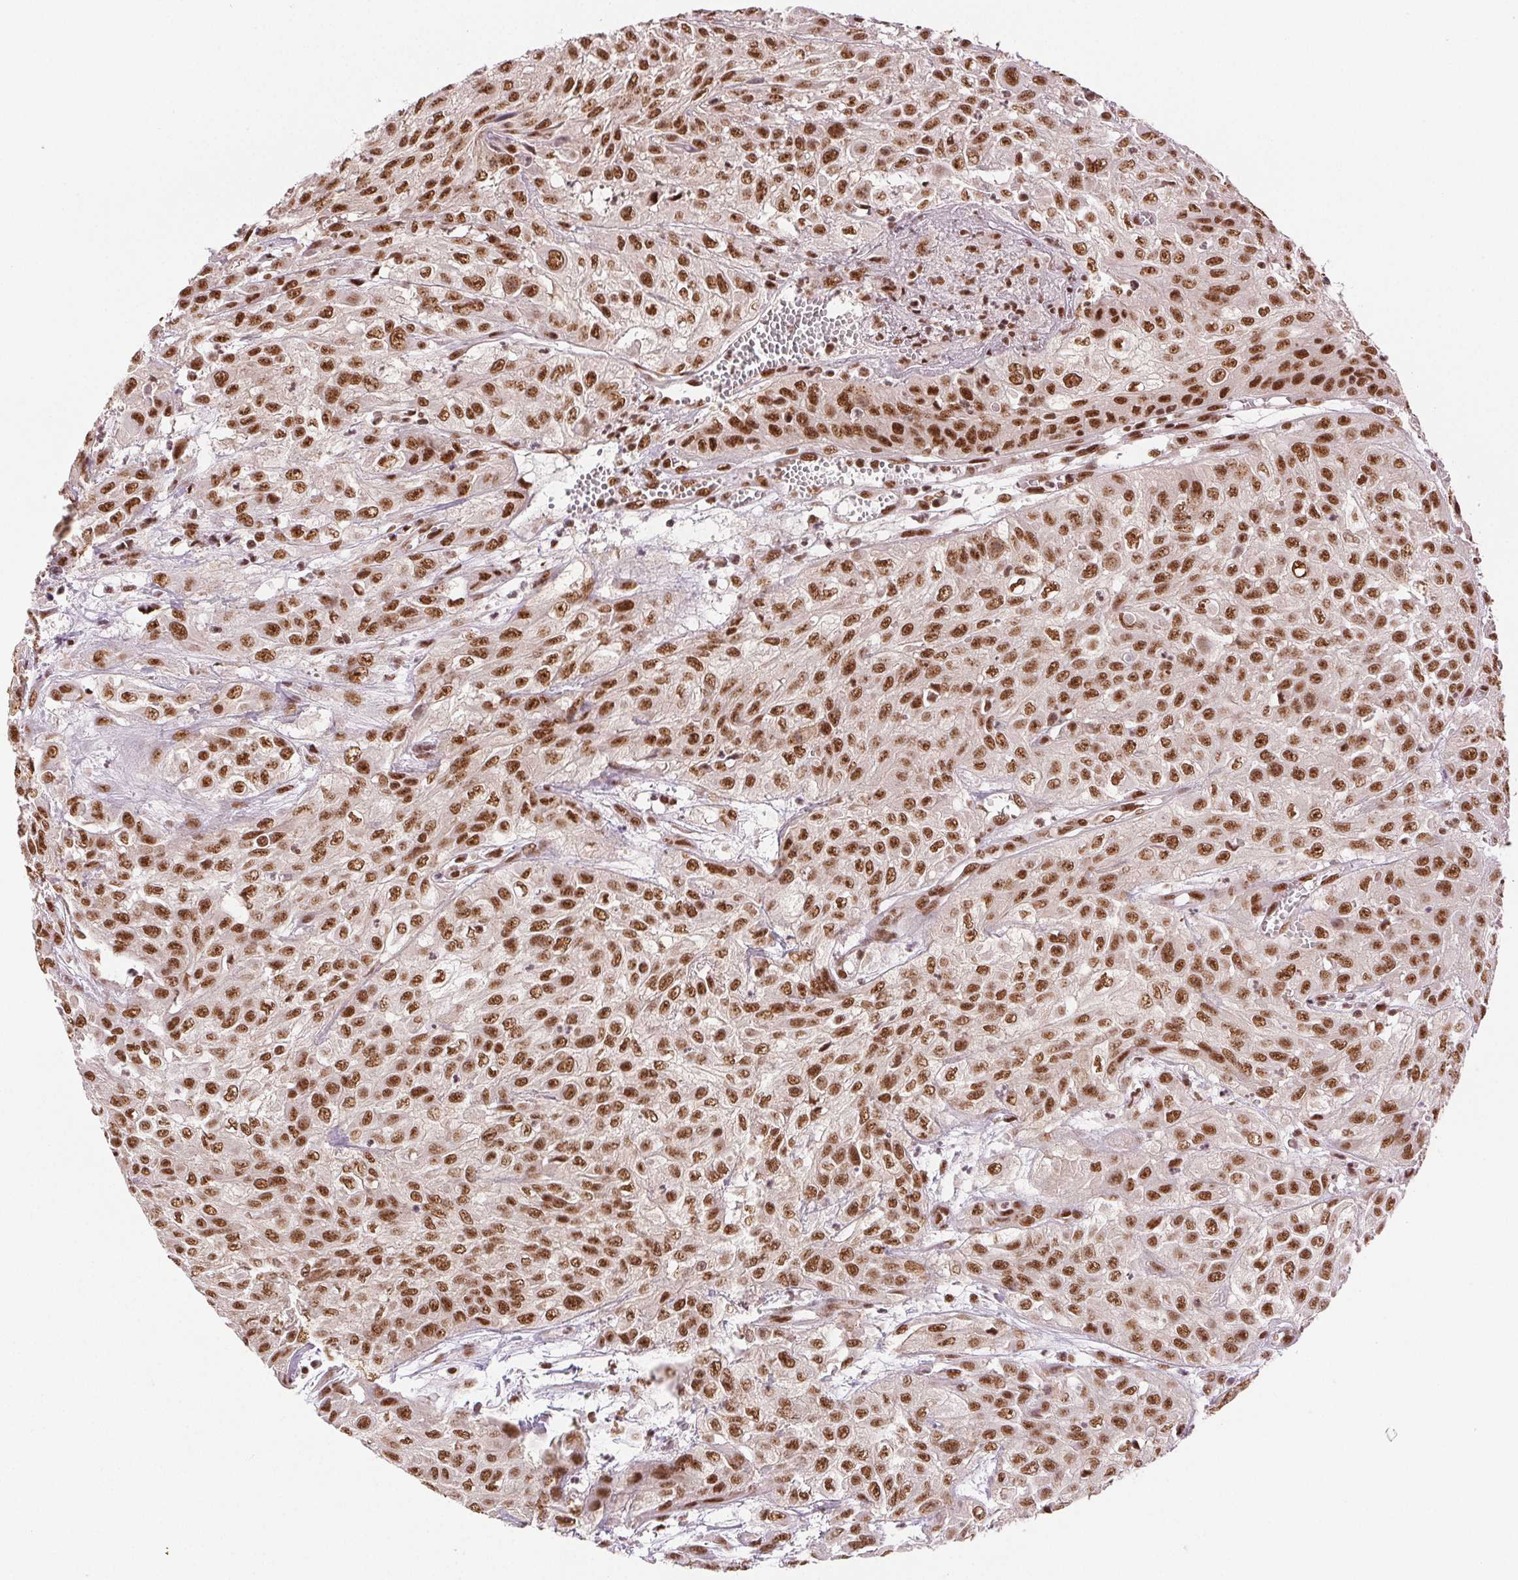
{"staining": {"intensity": "moderate", "quantity": ">75%", "location": "nuclear"}, "tissue": "urothelial cancer", "cell_type": "Tumor cells", "image_type": "cancer", "snomed": [{"axis": "morphology", "description": "Urothelial carcinoma, High grade"}, {"axis": "topography", "description": "Urinary bladder"}], "caption": "Immunohistochemical staining of urothelial cancer displays moderate nuclear protein positivity in about >75% of tumor cells. (DAB (3,3'-diaminobenzidine) IHC with brightfield microscopy, high magnification).", "gene": "IK", "patient": {"sex": "male", "age": 57}}